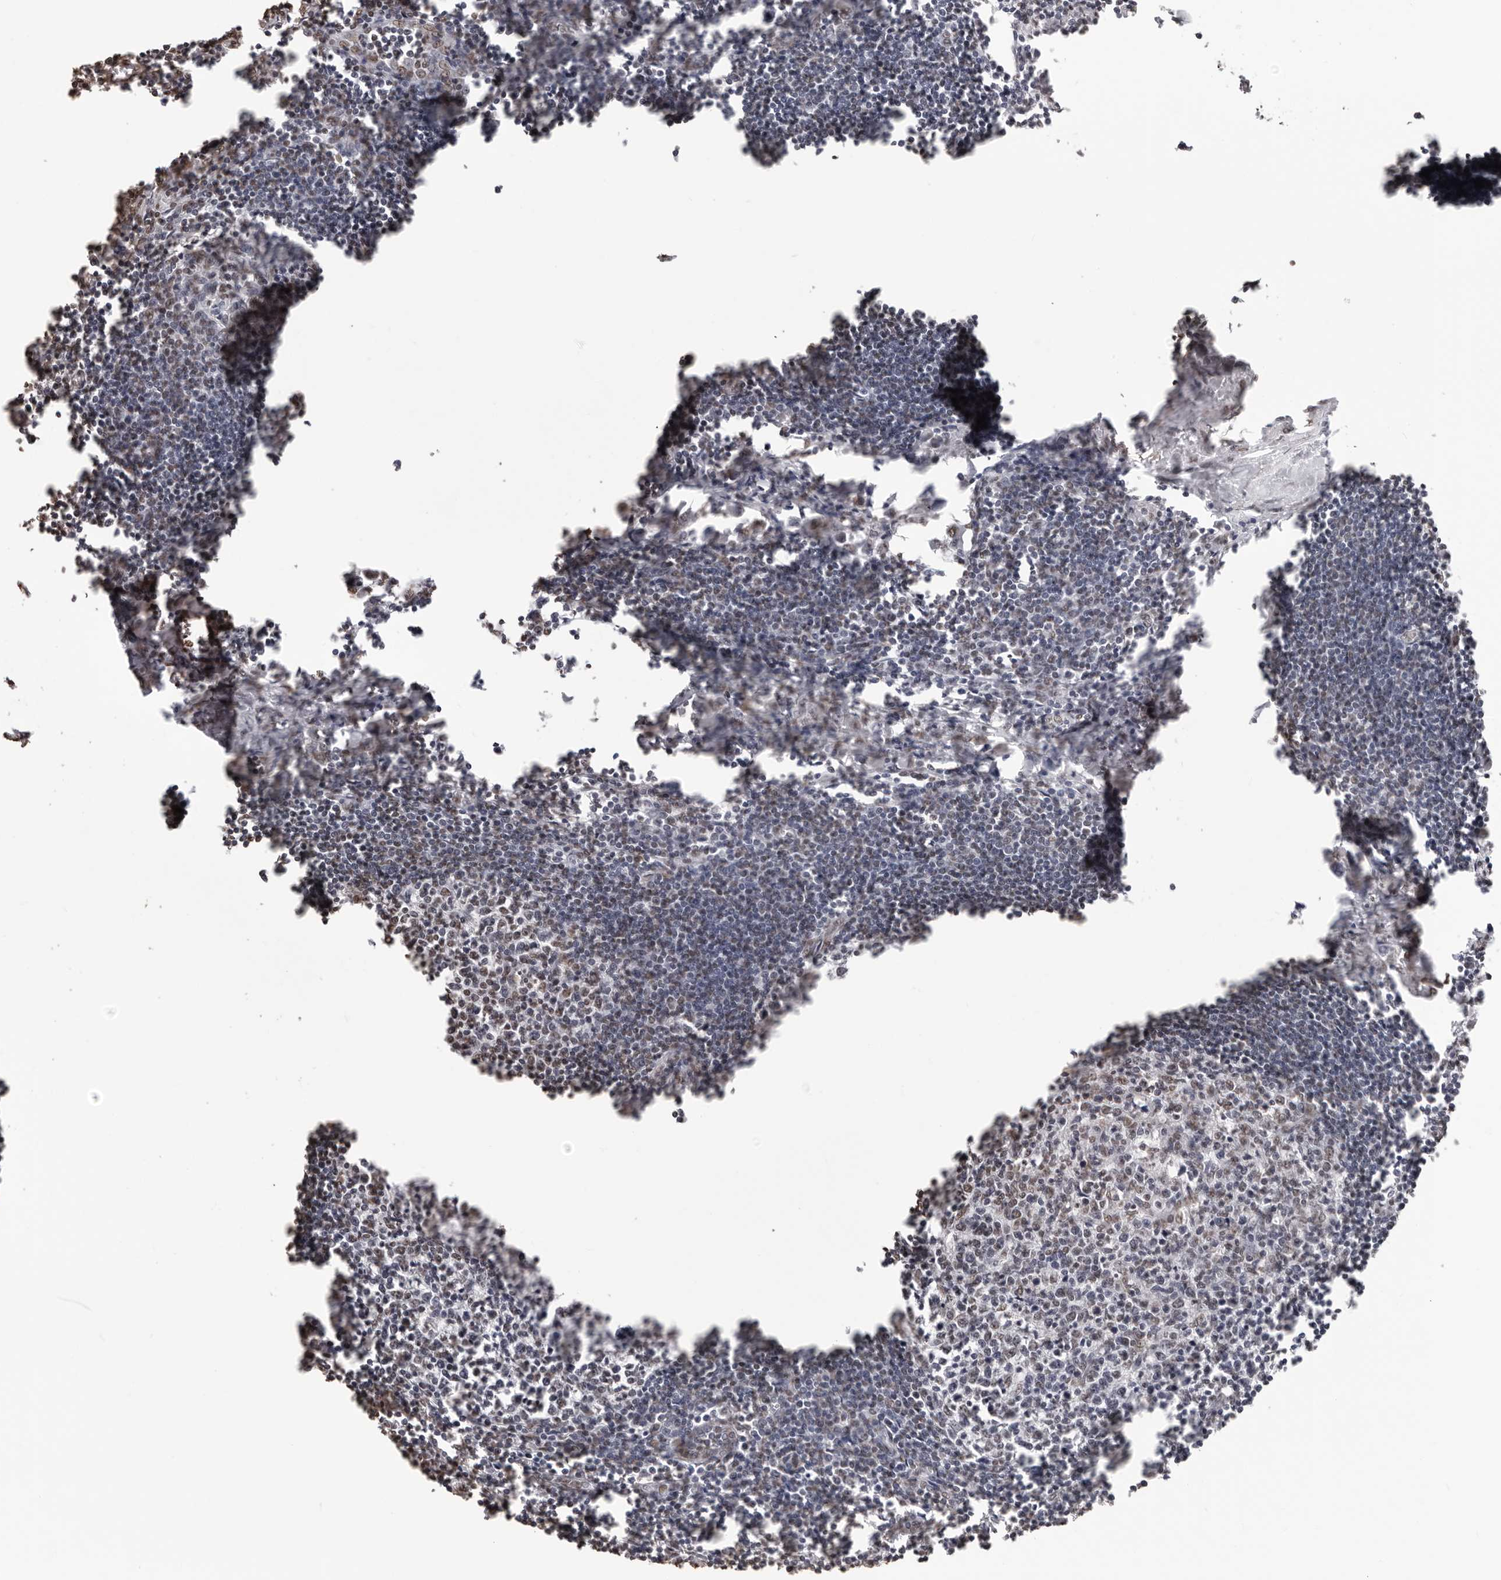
{"staining": {"intensity": "weak", "quantity": "25%-75%", "location": "nuclear"}, "tissue": "lymph node", "cell_type": "Germinal center cells", "image_type": "normal", "snomed": [{"axis": "morphology", "description": "Normal tissue, NOS"}, {"axis": "morphology", "description": "Malignant melanoma, Metastatic site"}, {"axis": "topography", "description": "Lymph node"}], "caption": "This micrograph exhibits unremarkable lymph node stained with immunohistochemistry to label a protein in brown. The nuclear of germinal center cells show weak positivity for the protein. Nuclei are counter-stained blue.", "gene": "OLIG3", "patient": {"sex": "male", "age": 41}}